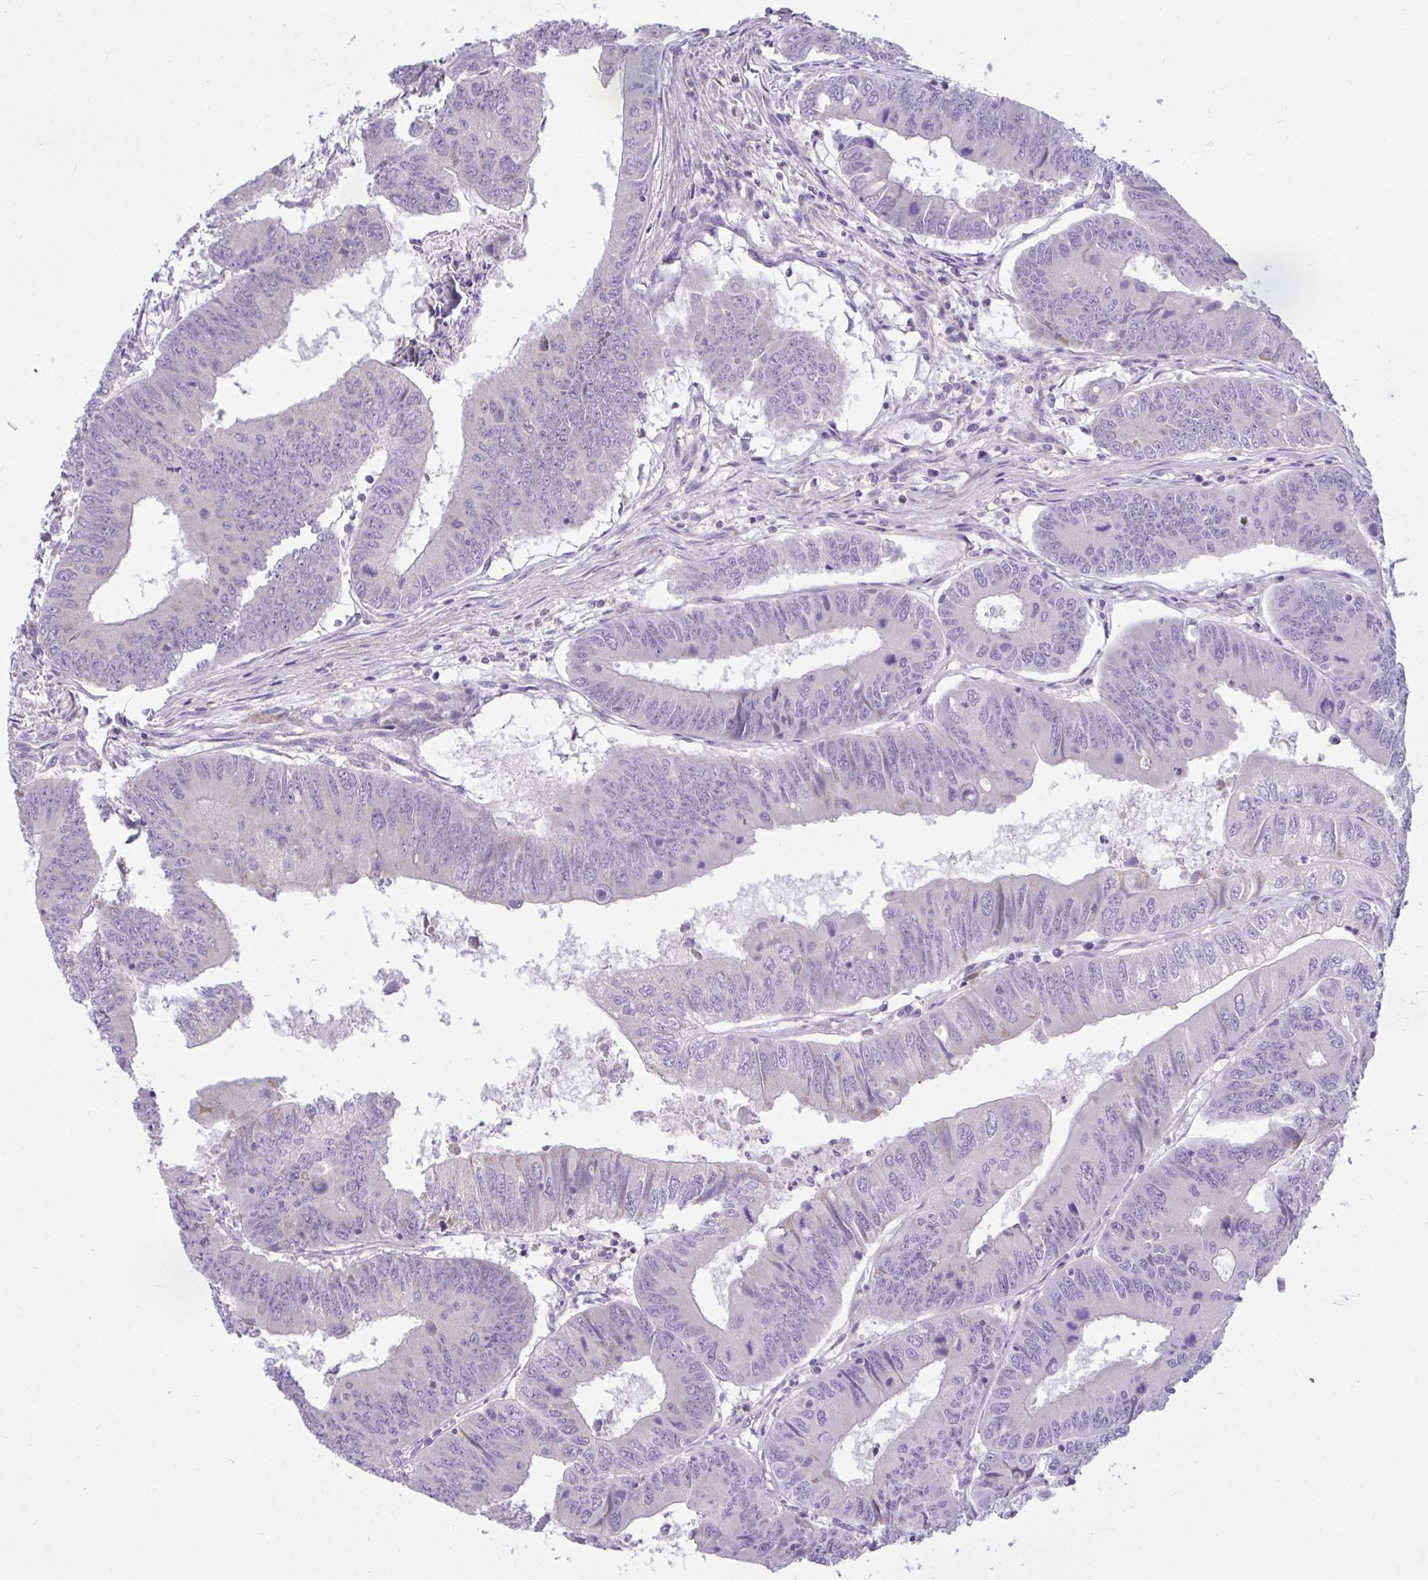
{"staining": {"intensity": "weak", "quantity": "<25%", "location": "cytoplasmic/membranous"}, "tissue": "colorectal cancer", "cell_type": "Tumor cells", "image_type": "cancer", "snomed": [{"axis": "morphology", "description": "Adenocarcinoma, NOS"}, {"axis": "topography", "description": "Colon"}], "caption": "DAB immunohistochemical staining of adenocarcinoma (colorectal) shows no significant positivity in tumor cells. (DAB IHC visualized using brightfield microscopy, high magnification).", "gene": "SRRM4", "patient": {"sex": "male", "age": 53}}